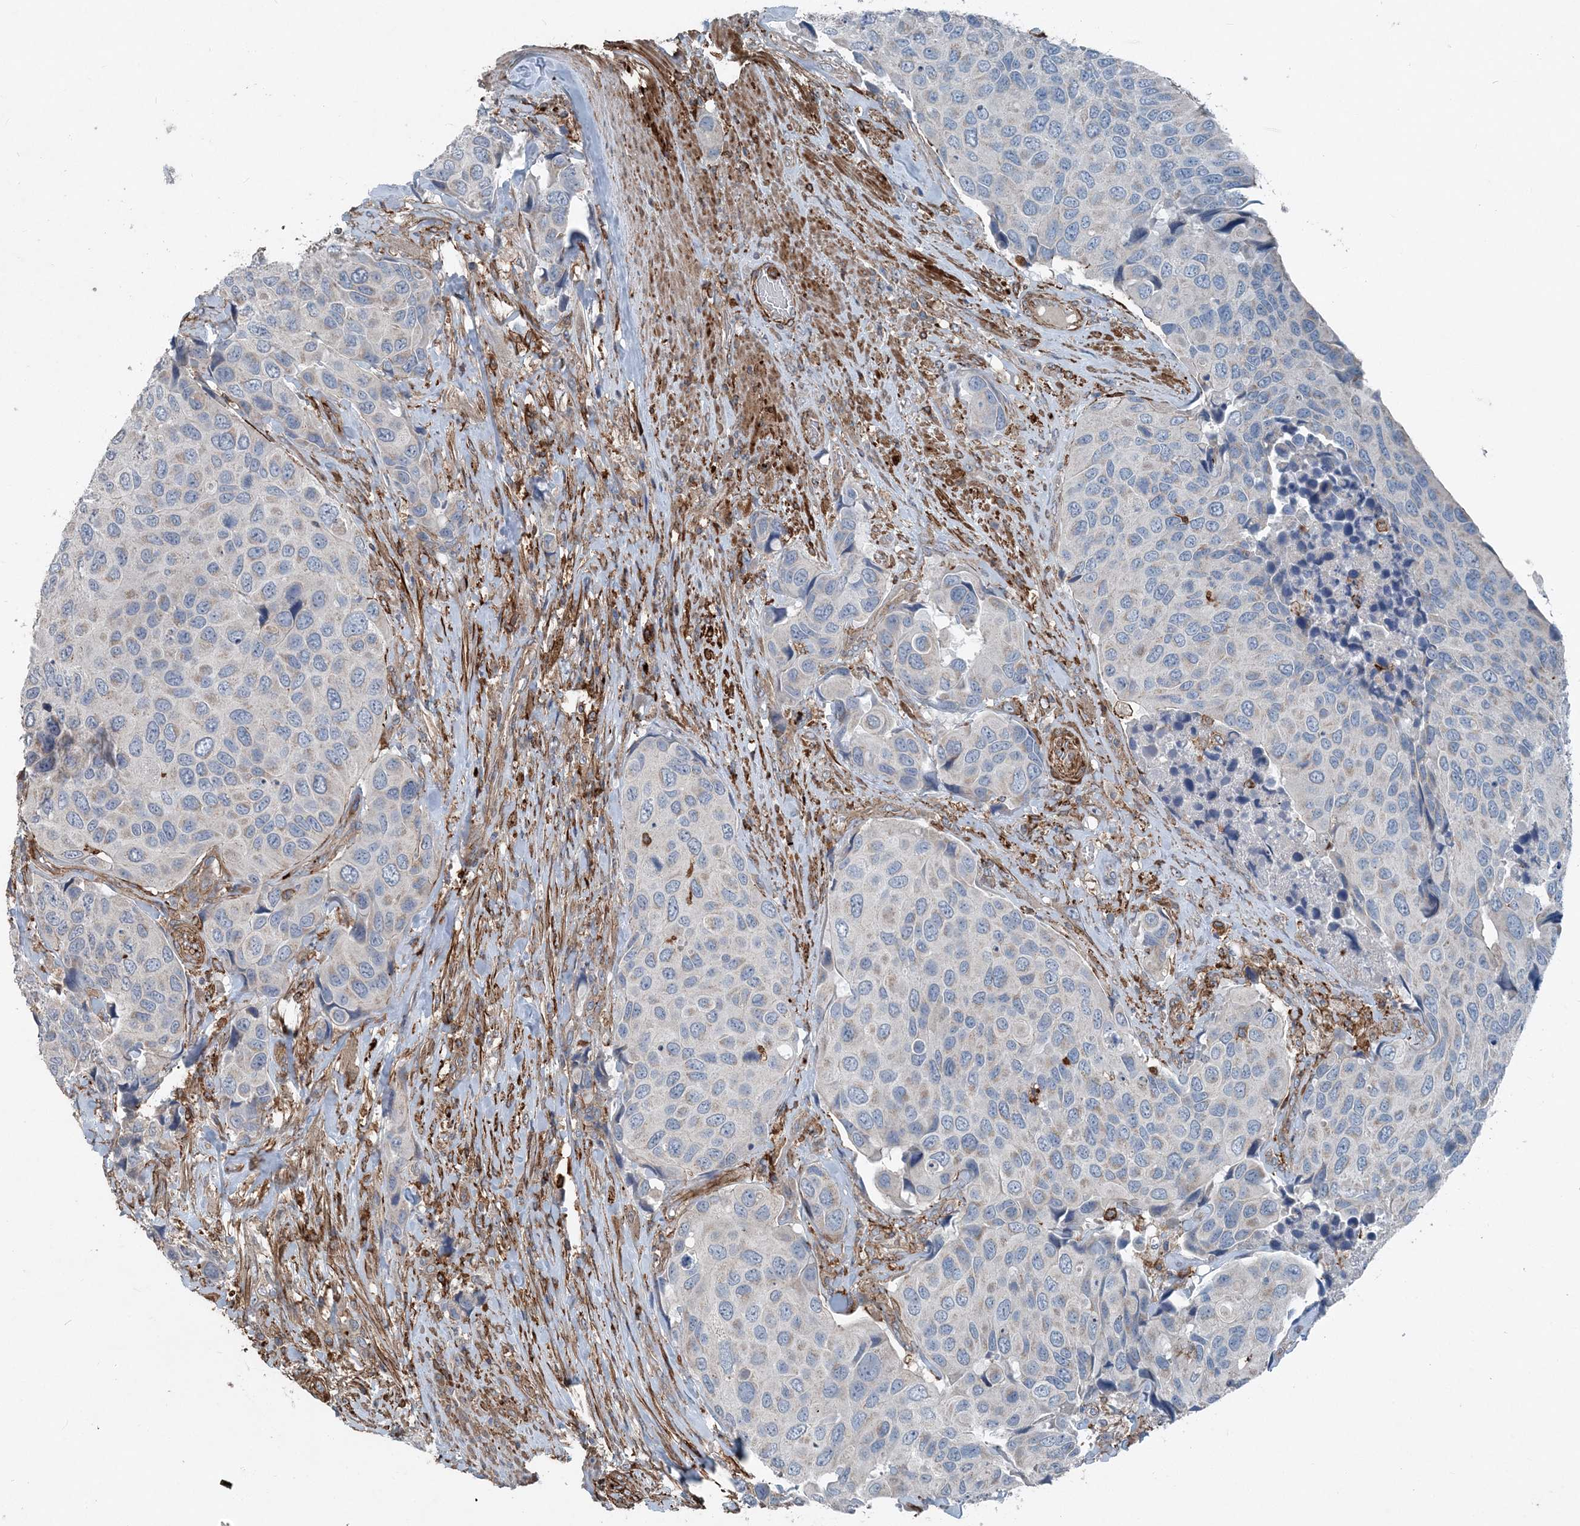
{"staining": {"intensity": "negative", "quantity": "none", "location": "none"}, "tissue": "urothelial cancer", "cell_type": "Tumor cells", "image_type": "cancer", "snomed": [{"axis": "morphology", "description": "Urothelial carcinoma, High grade"}, {"axis": "topography", "description": "Urinary bladder"}], "caption": "Micrograph shows no significant protein expression in tumor cells of urothelial cancer.", "gene": "DGUOK", "patient": {"sex": "male", "age": 74}}